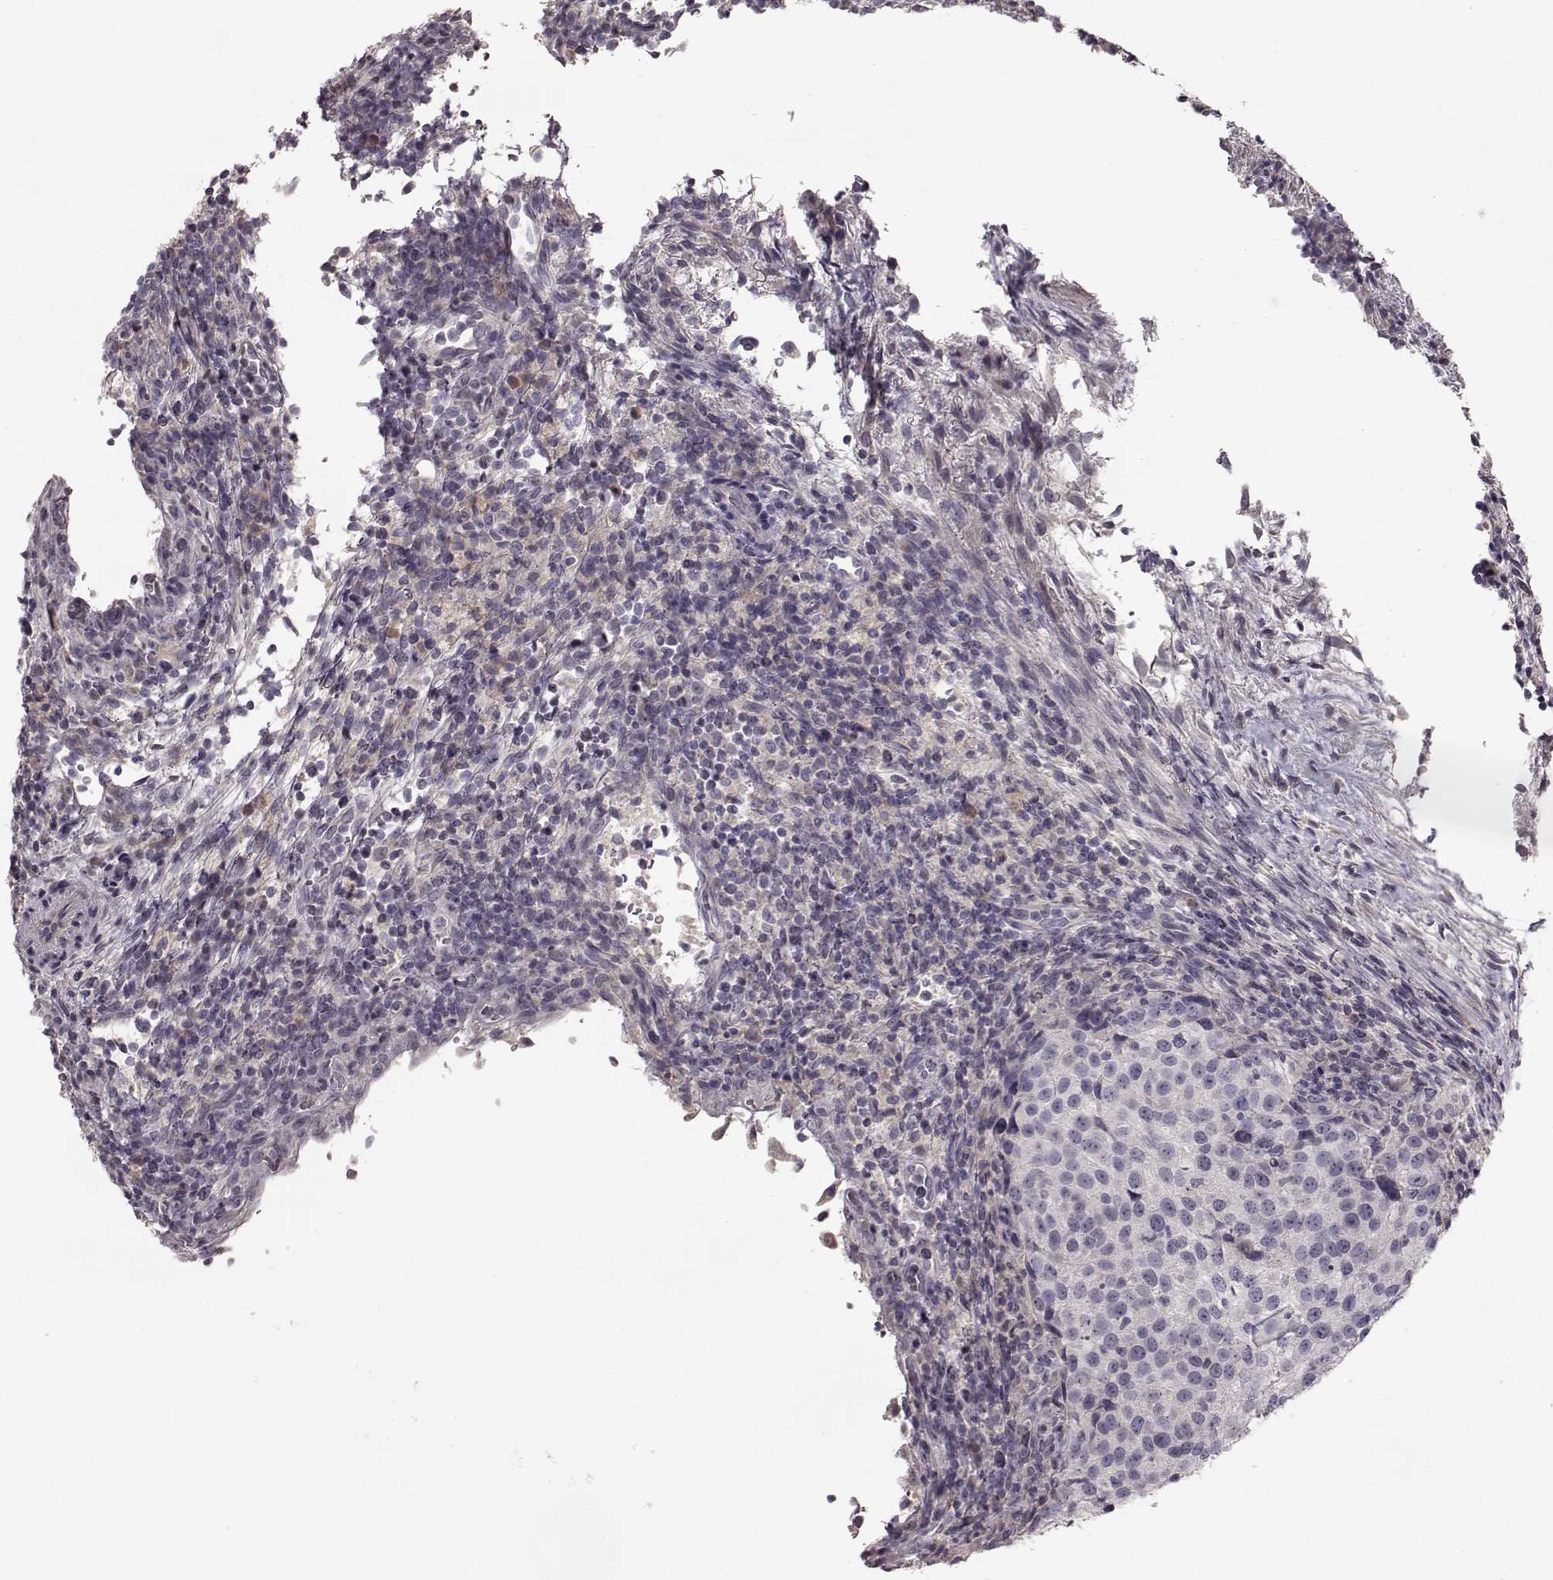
{"staining": {"intensity": "negative", "quantity": "none", "location": "none"}, "tissue": "urothelial cancer", "cell_type": "Tumor cells", "image_type": "cancer", "snomed": [{"axis": "morphology", "description": "Urothelial carcinoma, High grade"}, {"axis": "topography", "description": "Urinary bladder"}], "caption": "Urothelial cancer was stained to show a protein in brown. There is no significant staining in tumor cells.", "gene": "MIA", "patient": {"sex": "female", "age": 78}}